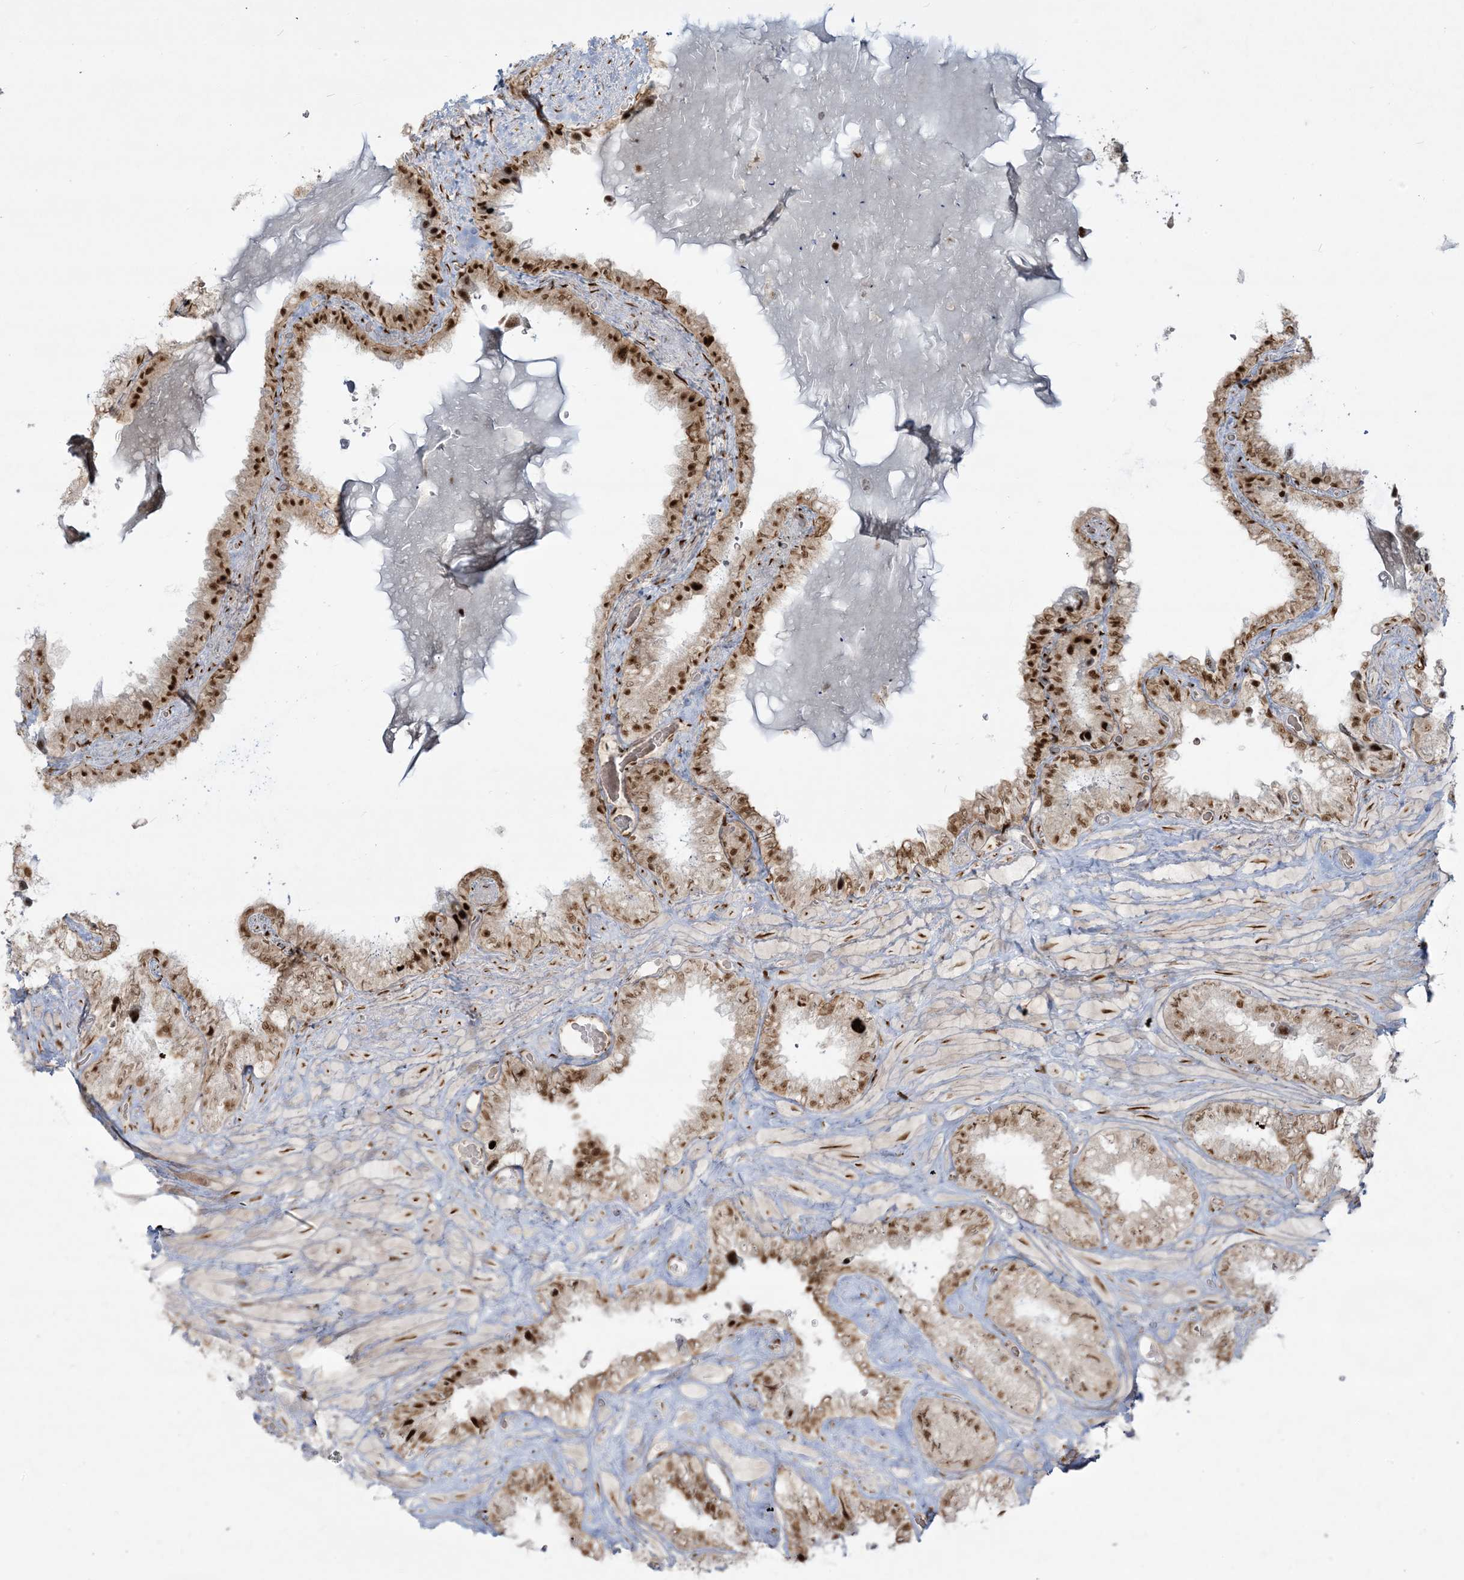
{"staining": {"intensity": "strong", "quantity": "25%-75%", "location": "nuclear"}, "tissue": "seminal vesicle", "cell_type": "Glandular cells", "image_type": "normal", "snomed": [{"axis": "morphology", "description": "Normal tissue, NOS"}, {"axis": "topography", "description": "Prostate"}, {"axis": "topography", "description": "Seminal veicle"}], "caption": "A high amount of strong nuclear staining is seen in about 25%-75% of glandular cells in unremarkable seminal vesicle. The staining is performed using DAB brown chromogen to label protein expression. The nuclei are counter-stained blue using hematoxylin.", "gene": "RBM10", "patient": {"sex": "male", "age": 68}}